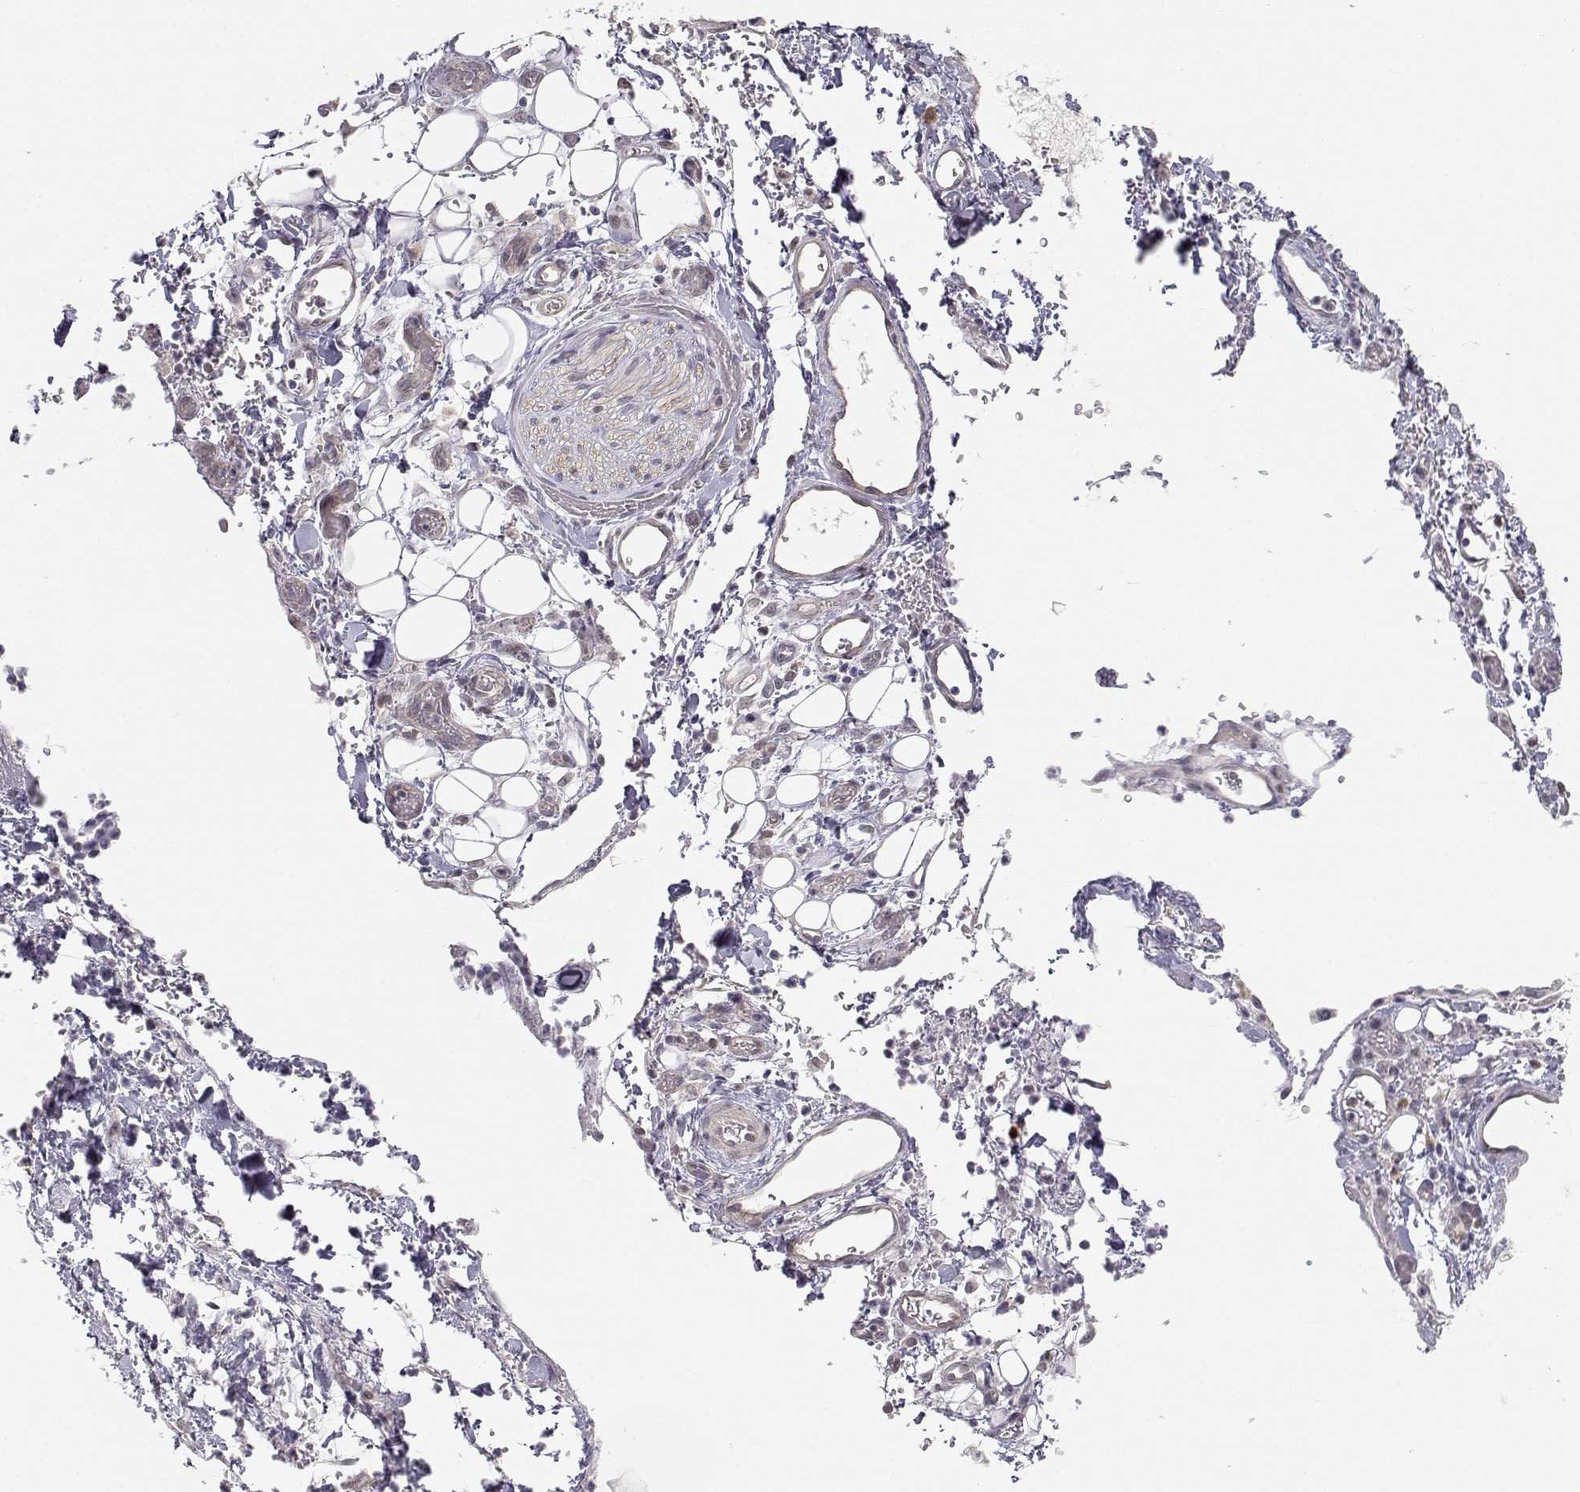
{"staining": {"intensity": "weak", "quantity": "<25%", "location": "cytoplasmic/membranous"}, "tissue": "stomach cancer", "cell_type": "Tumor cells", "image_type": "cancer", "snomed": [{"axis": "morphology", "description": "Normal tissue, NOS"}, {"axis": "morphology", "description": "Adenocarcinoma, NOS"}, {"axis": "topography", "description": "Esophagus"}, {"axis": "topography", "description": "Stomach, upper"}], "caption": "The micrograph reveals no staining of tumor cells in stomach cancer (adenocarcinoma).", "gene": "EAF2", "patient": {"sex": "male", "age": 74}}